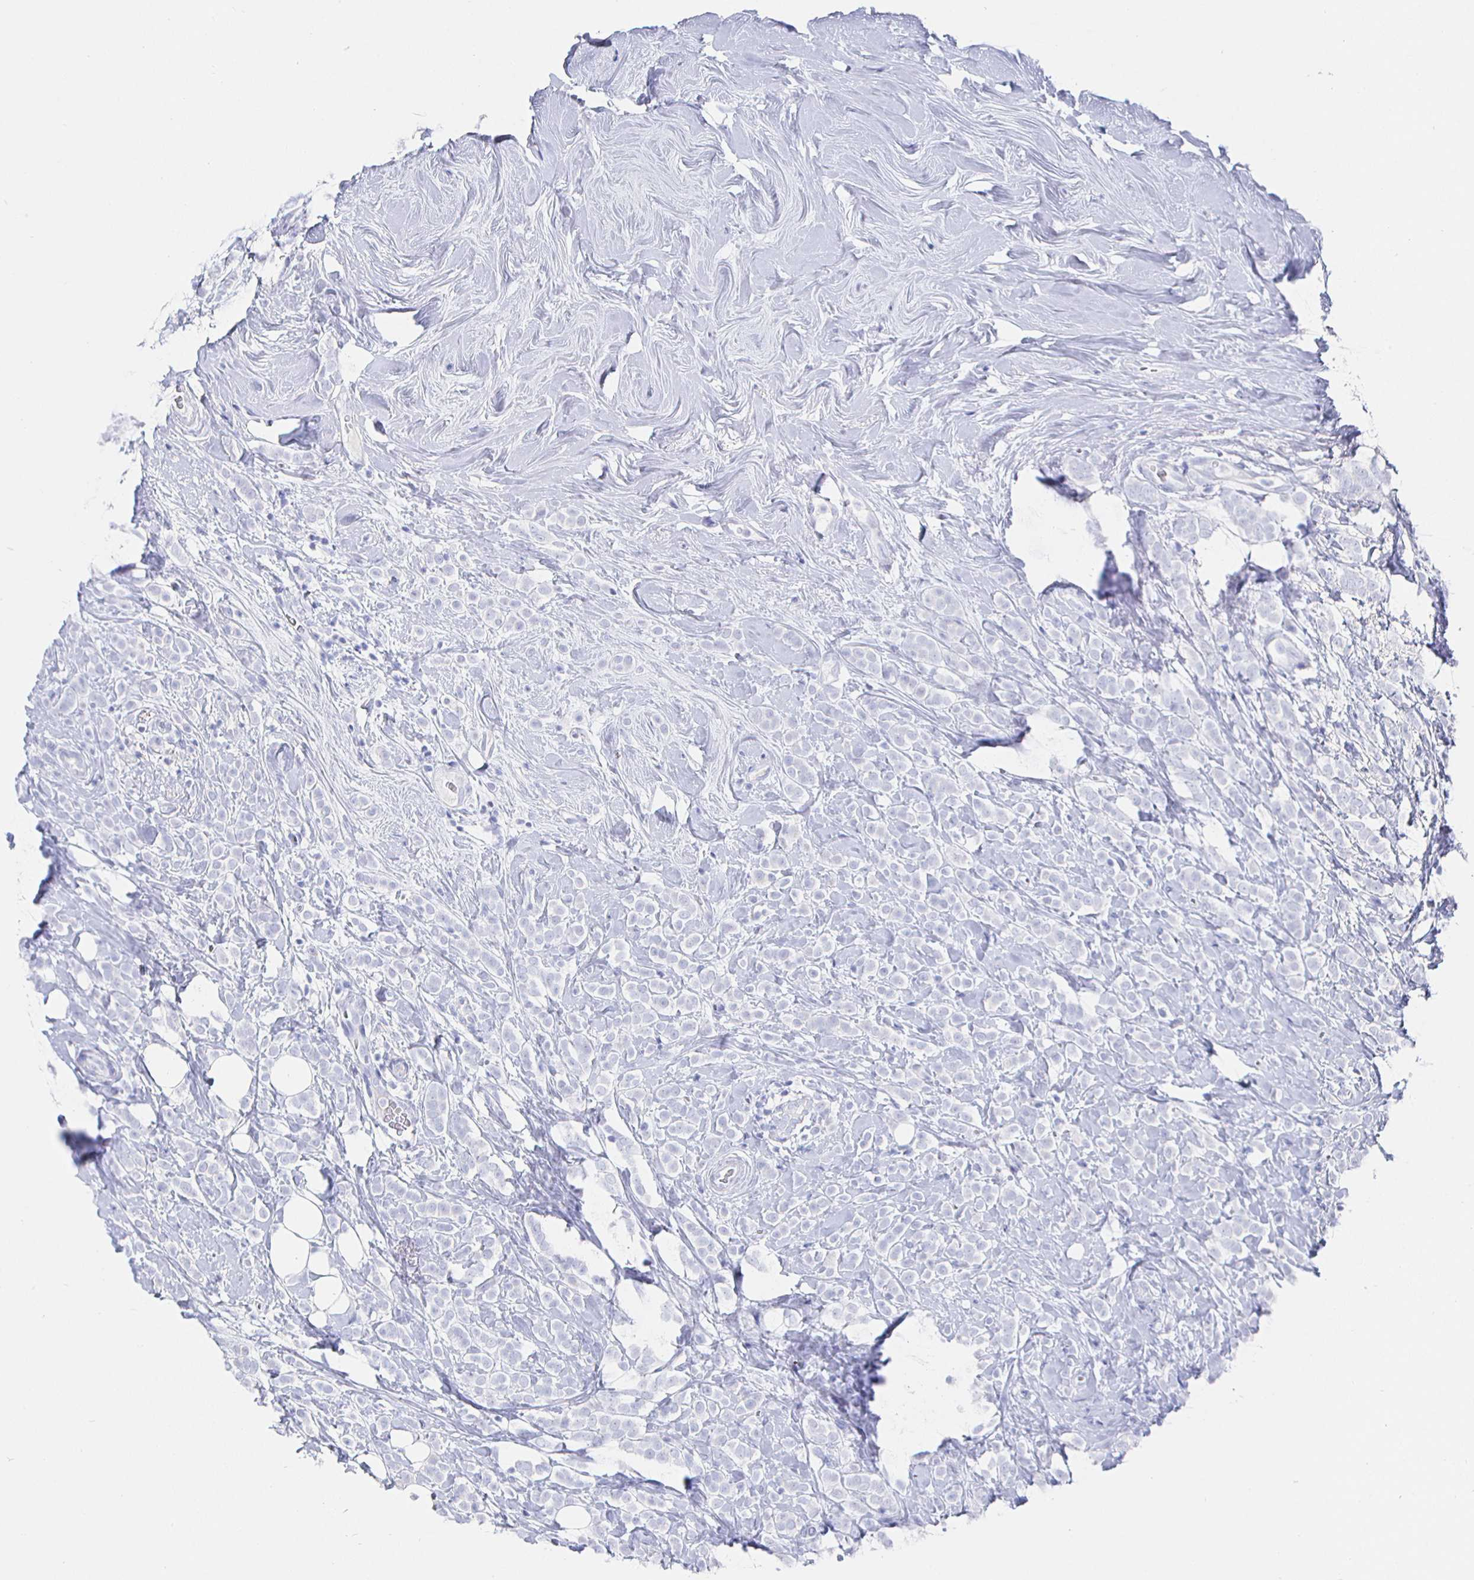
{"staining": {"intensity": "negative", "quantity": "none", "location": "none"}, "tissue": "breast cancer", "cell_type": "Tumor cells", "image_type": "cancer", "snomed": [{"axis": "morphology", "description": "Lobular carcinoma"}, {"axis": "topography", "description": "Breast"}], "caption": "Tumor cells are negative for brown protein staining in lobular carcinoma (breast). (DAB immunohistochemistry (IHC) visualized using brightfield microscopy, high magnification).", "gene": "CLCA1", "patient": {"sex": "female", "age": 49}}